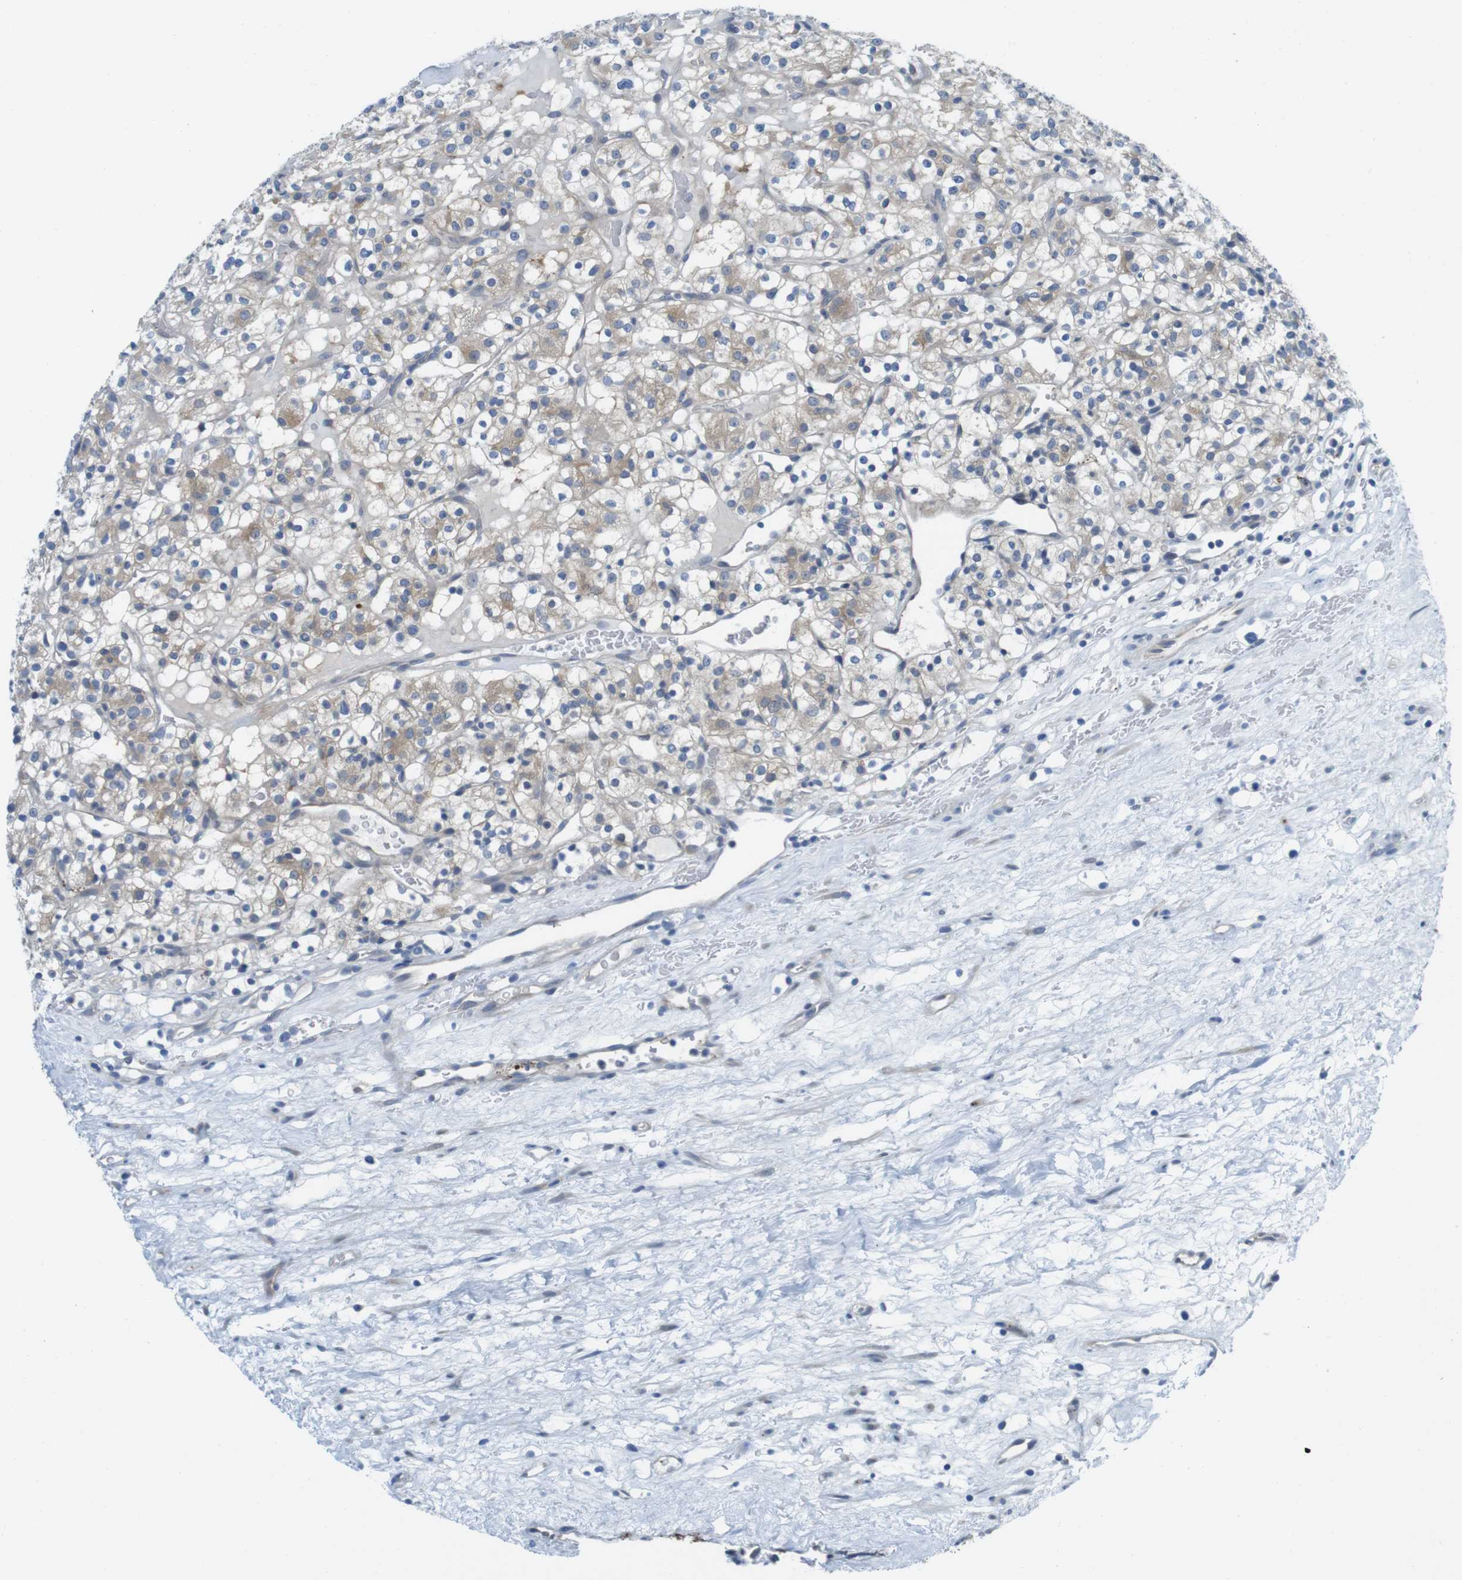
{"staining": {"intensity": "weak", "quantity": "25%-75%", "location": "cytoplasmic/membranous"}, "tissue": "renal cancer", "cell_type": "Tumor cells", "image_type": "cancer", "snomed": [{"axis": "morphology", "description": "Normal tissue, NOS"}, {"axis": "morphology", "description": "Adenocarcinoma, NOS"}, {"axis": "topography", "description": "Kidney"}], "caption": "An immunohistochemistry histopathology image of tumor tissue is shown. Protein staining in brown labels weak cytoplasmic/membranous positivity in renal adenocarcinoma within tumor cells.", "gene": "CASP2", "patient": {"sex": "female", "age": 72}}